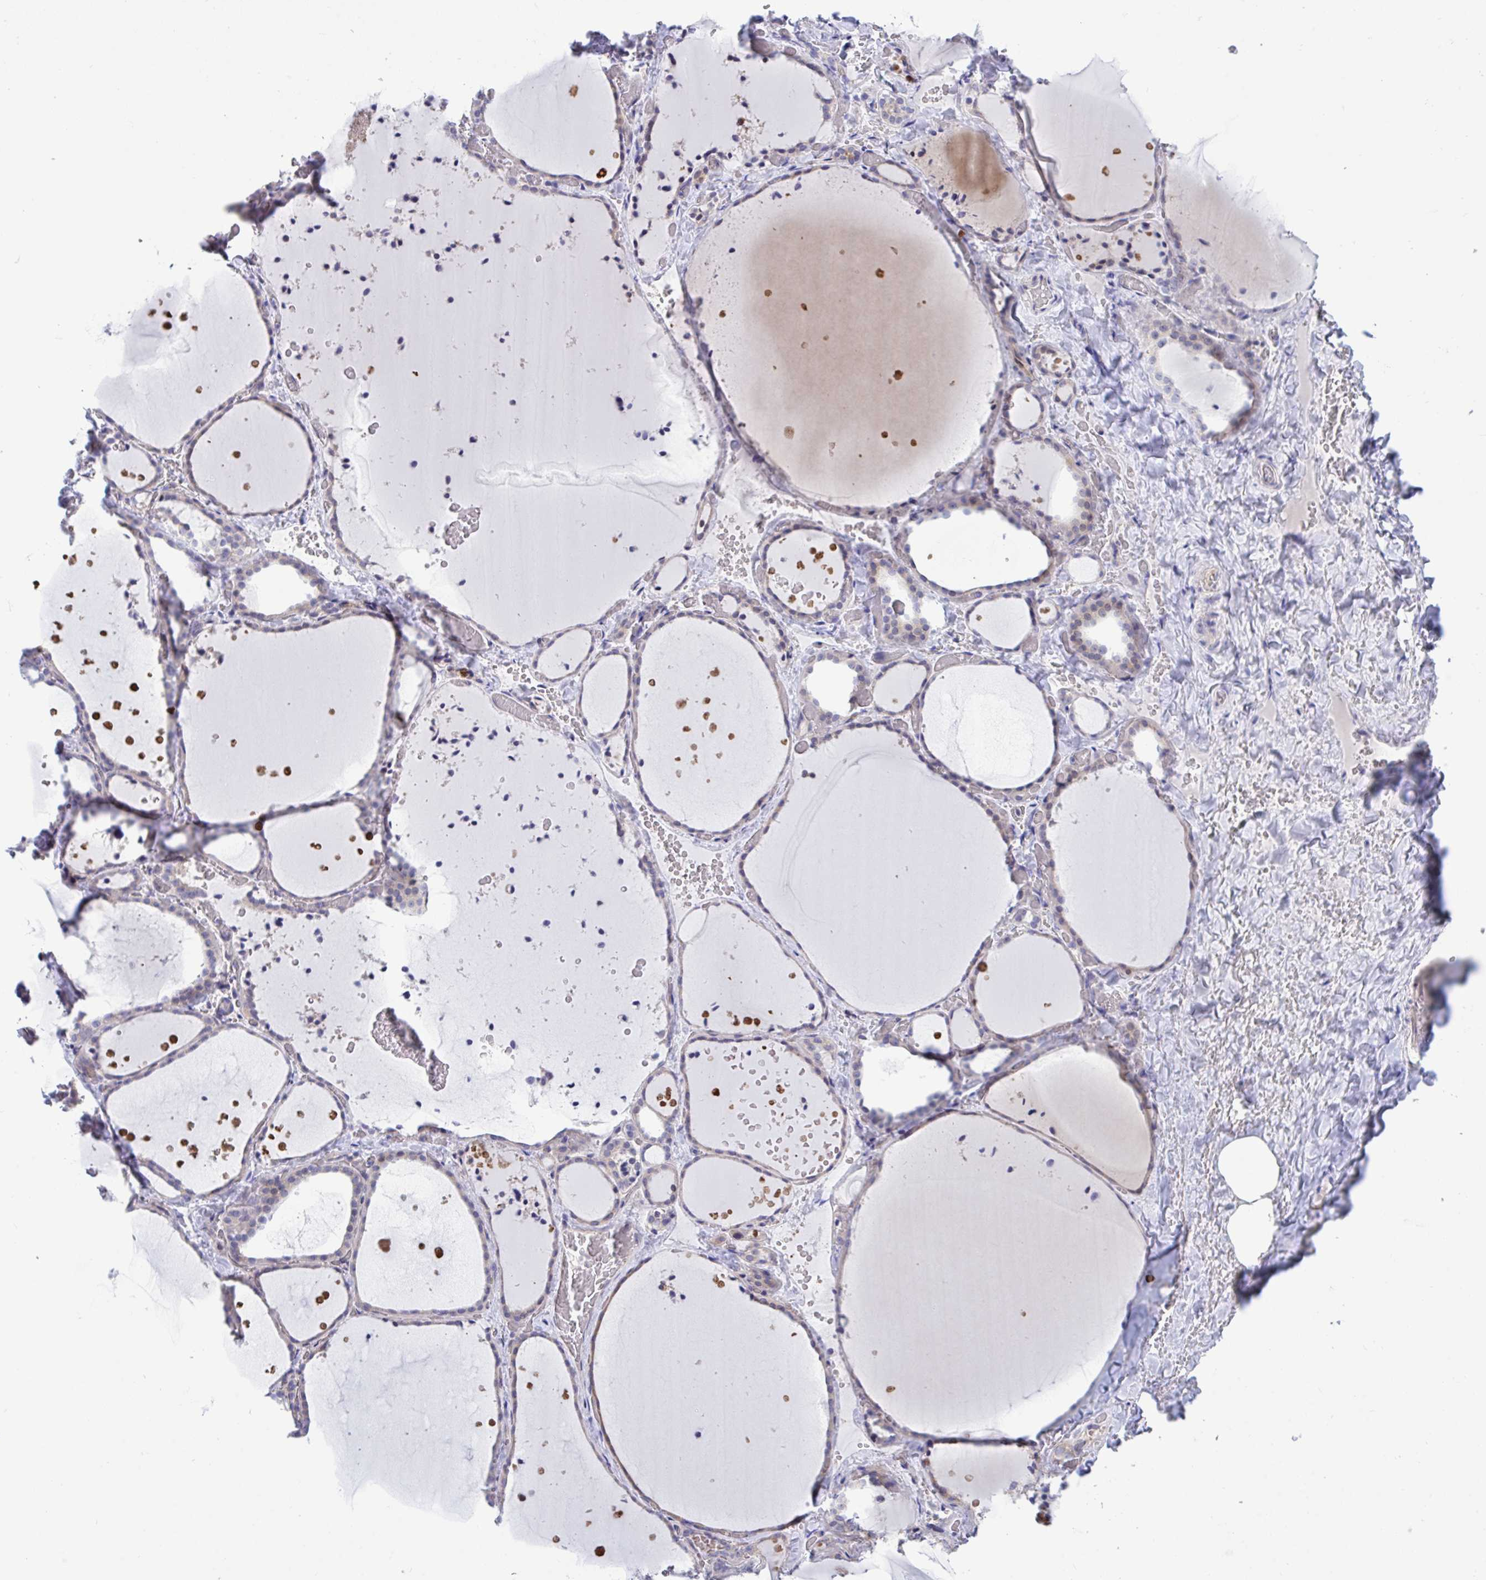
{"staining": {"intensity": "weak", "quantity": "25%-75%", "location": "cytoplasmic/membranous"}, "tissue": "thyroid gland", "cell_type": "Glandular cells", "image_type": "normal", "snomed": [{"axis": "morphology", "description": "Normal tissue, NOS"}, {"axis": "topography", "description": "Thyroid gland"}], "caption": "Immunohistochemical staining of unremarkable human thyroid gland shows low levels of weak cytoplasmic/membranous positivity in about 25%-75% of glandular cells.", "gene": "CENPQ", "patient": {"sex": "female", "age": 36}}